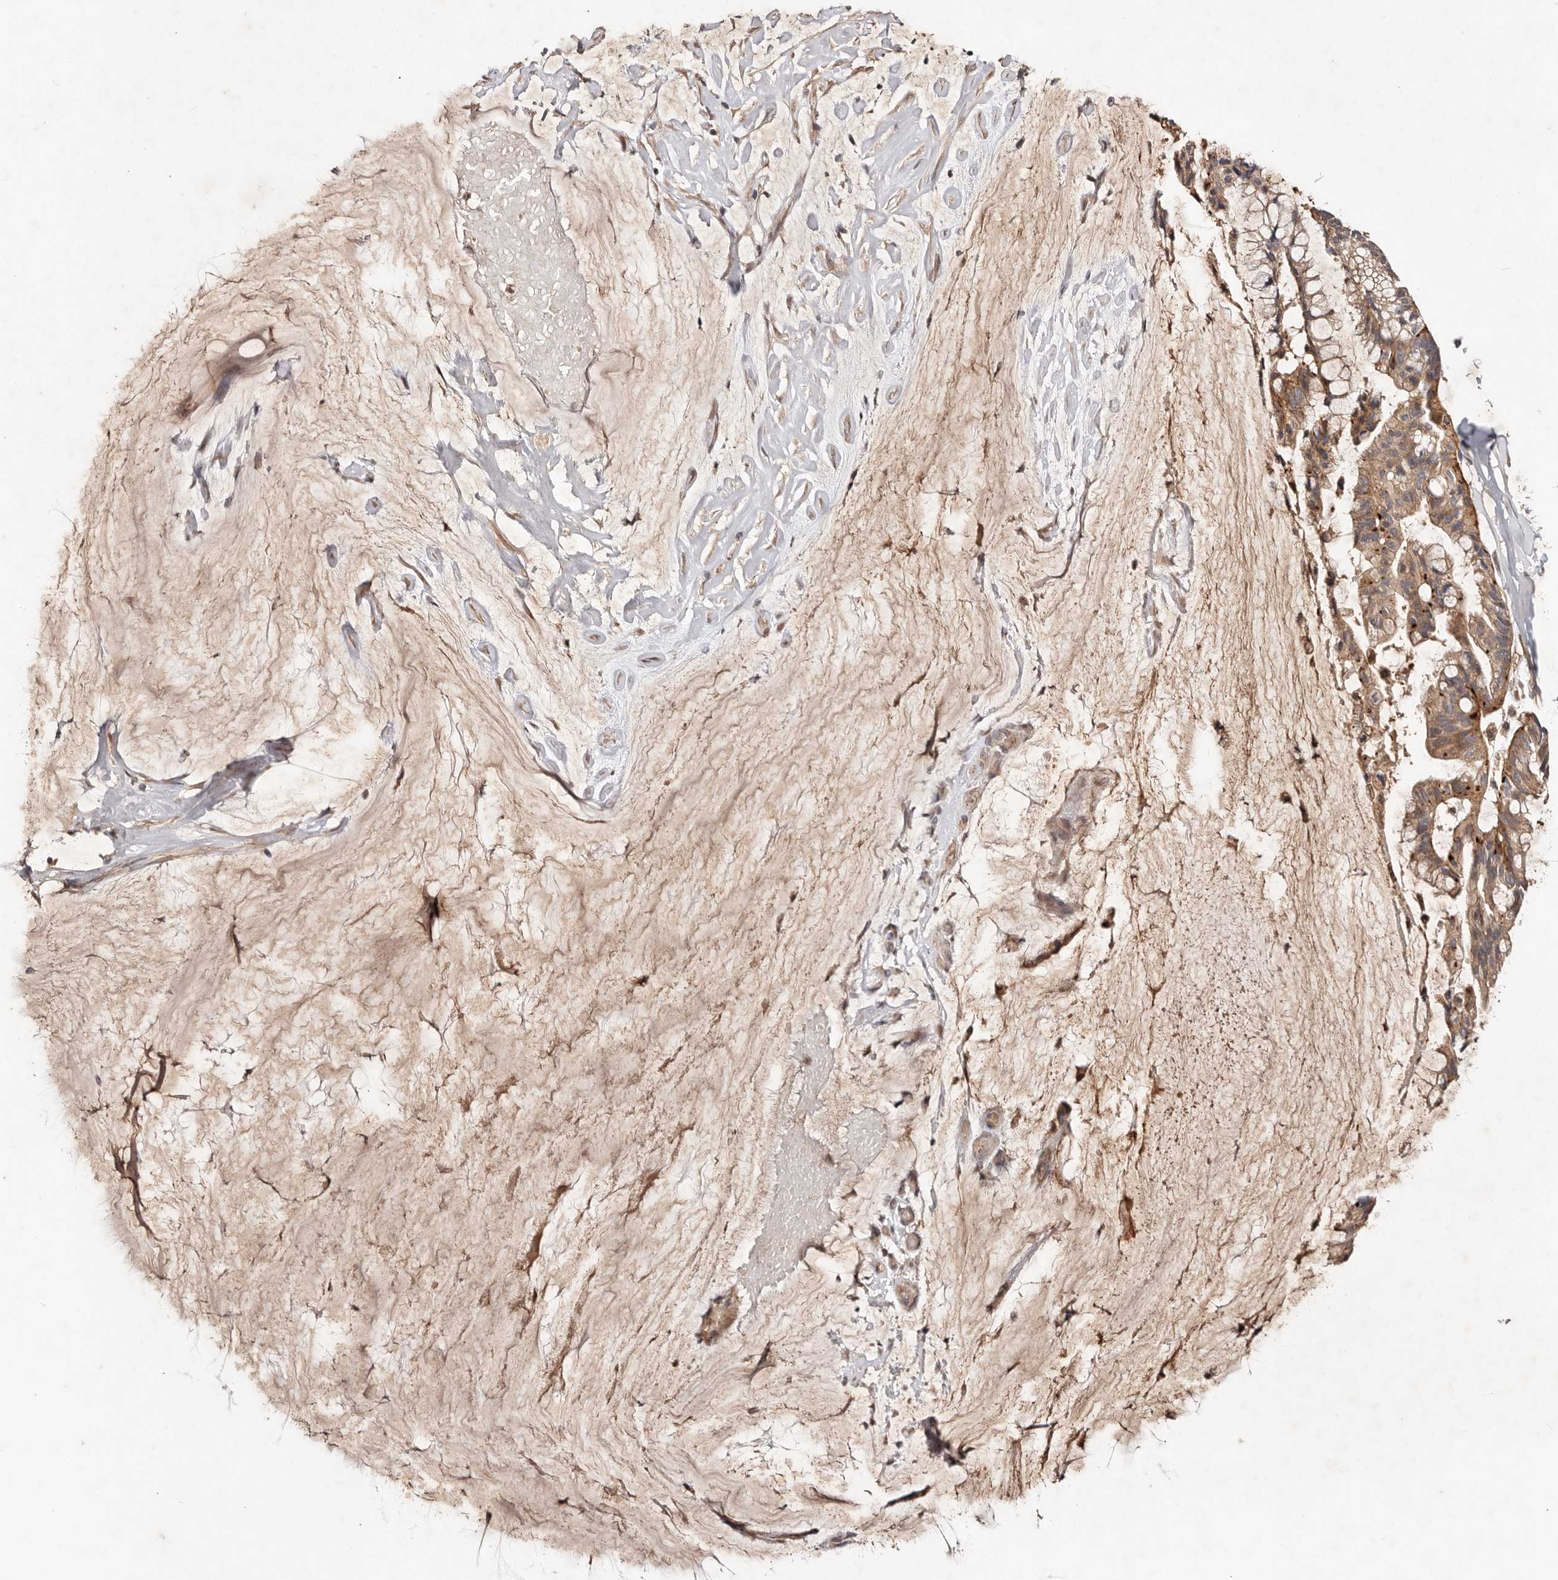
{"staining": {"intensity": "moderate", "quantity": ">75%", "location": "cytoplasmic/membranous"}, "tissue": "ovarian cancer", "cell_type": "Tumor cells", "image_type": "cancer", "snomed": [{"axis": "morphology", "description": "Cystadenocarcinoma, mucinous, NOS"}, {"axis": "topography", "description": "Ovary"}], "caption": "The micrograph demonstrates immunohistochemical staining of ovarian cancer. There is moderate cytoplasmic/membranous staining is identified in about >75% of tumor cells.", "gene": "PKIB", "patient": {"sex": "female", "age": 39}}